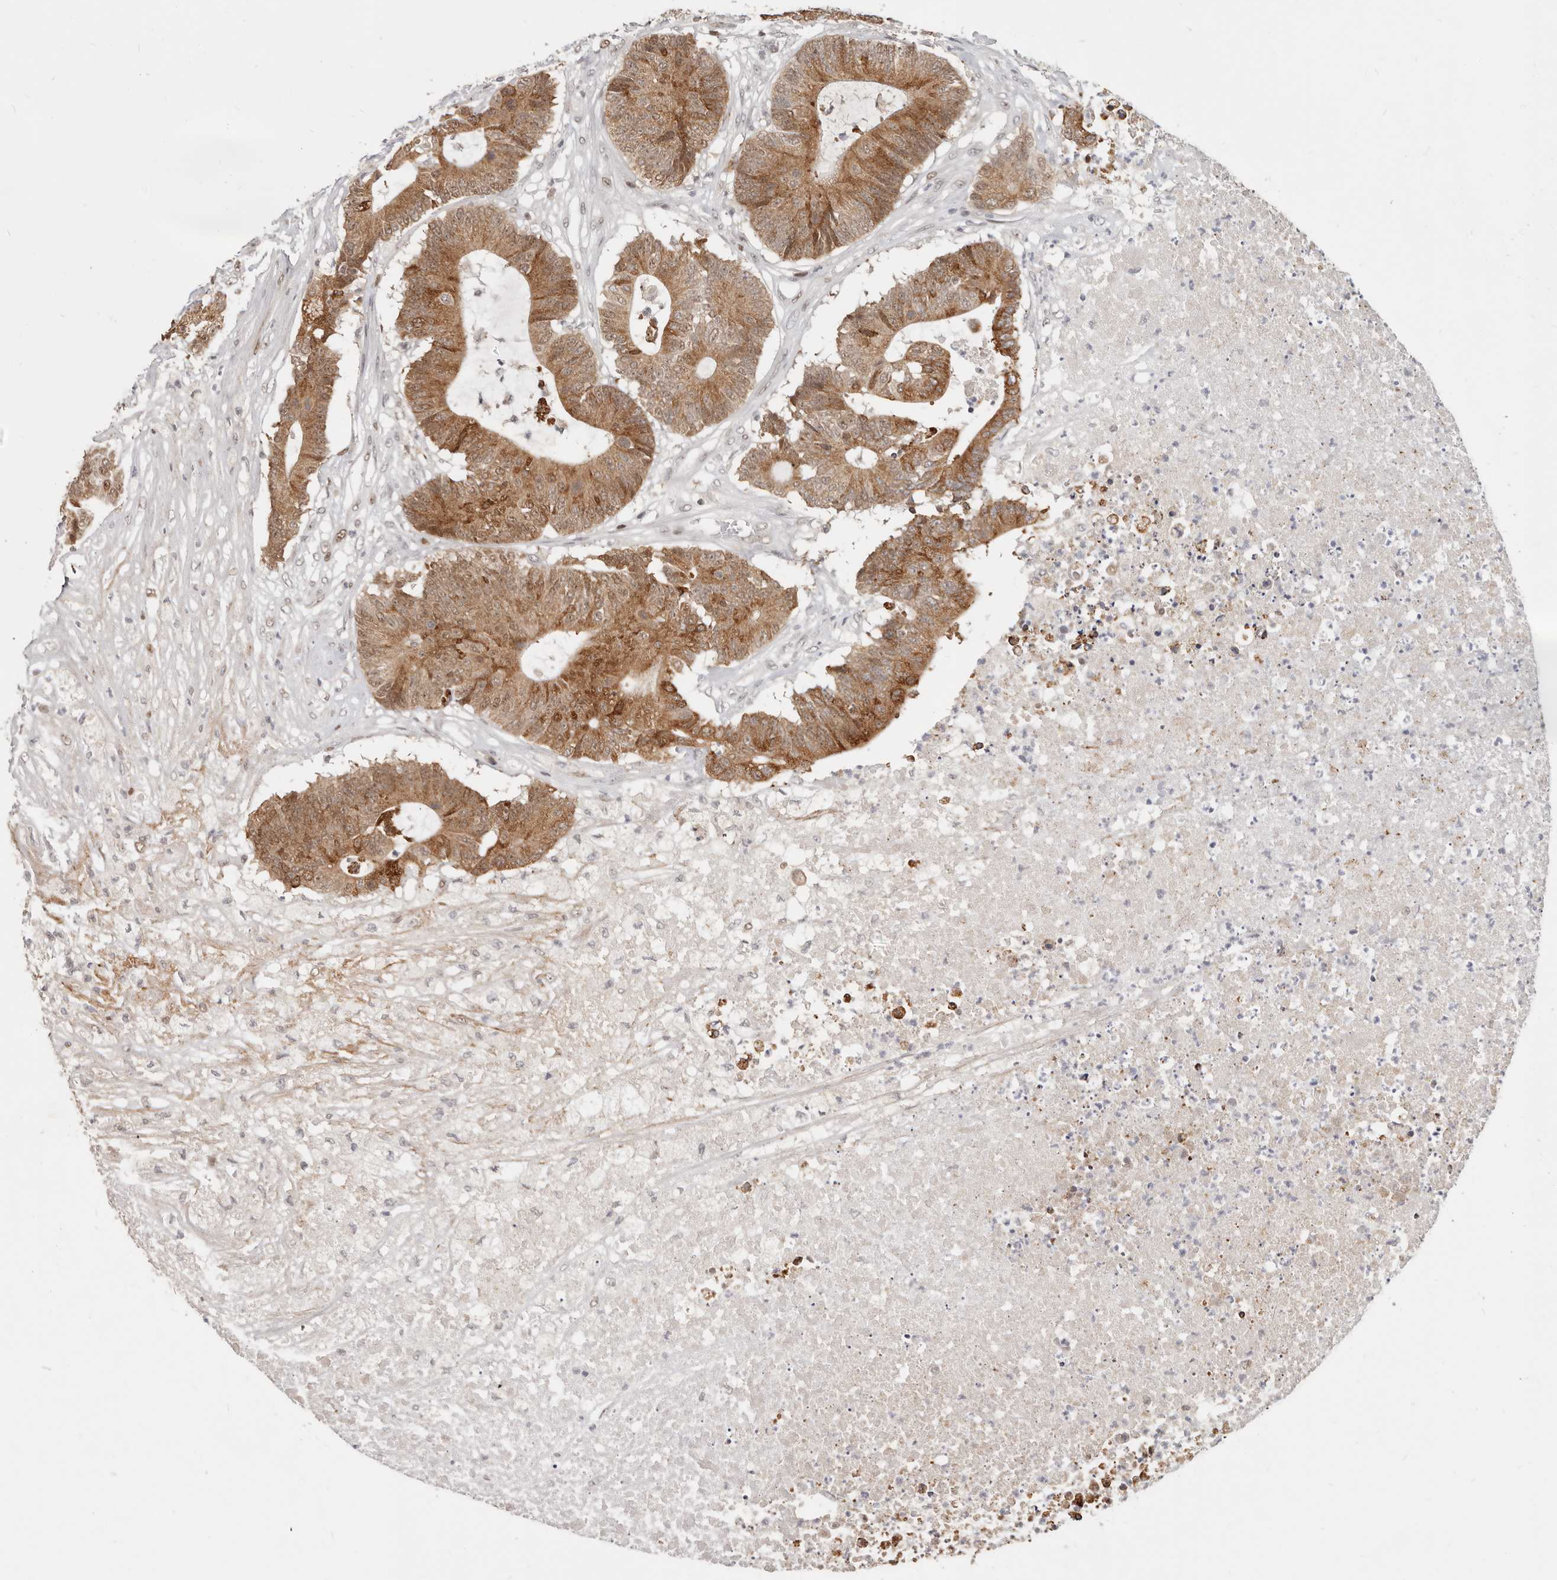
{"staining": {"intensity": "moderate", "quantity": ">75%", "location": "cytoplasmic/membranous,nuclear"}, "tissue": "colorectal cancer", "cell_type": "Tumor cells", "image_type": "cancer", "snomed": [{"axis": "morphology", "description": "Adenocarcinoma, NOS"}, {"axis": "topography", "description": "Colon"}], "caption": "Immunohistochemistry (IHC) (DAB) staining of colorectal cancer (adenocarcinoma) reveals moderate cytoplasmic/membranous and nuclear protein staining in about >75% of tumor cells.", "gene": "RFC2", "patient": {"sex": "female", "age": 84}}